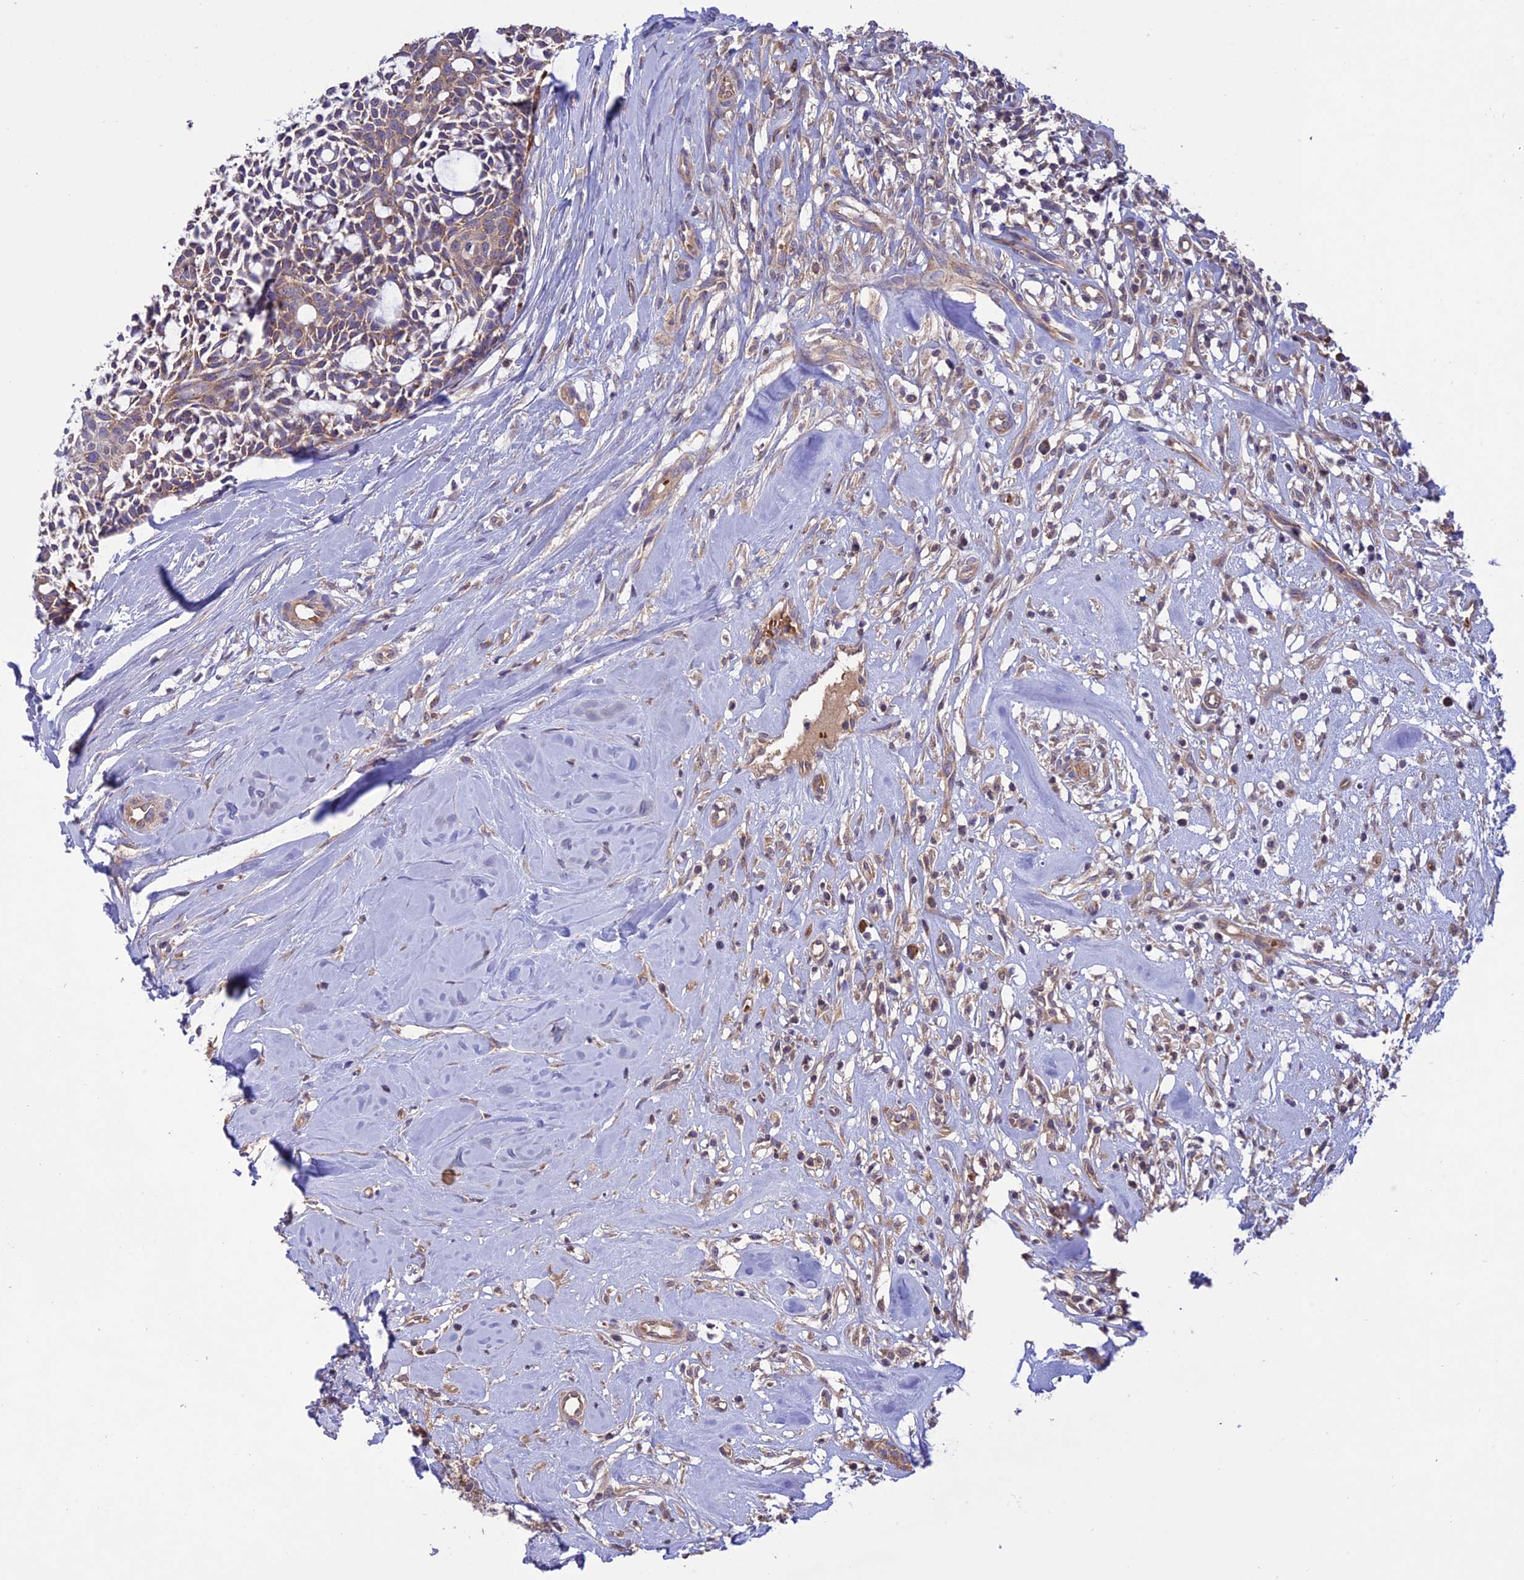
{"staining": {"intensity": "moderate", "quantity": "25%-75%", "location": "cytoplasmic/membranous"}, "tissue": "head and neck cancer", "cell_type": "Tumor cells", "image_type": "cancer", "snomed": [{"axis": "morphology", "description": "Adenocarcinoma, NOS"}, {"axis": "topography", "description": "Subcutis"}, {"axis": "topography", "description": "Head-Neck"}], "caption": "Protein staining demonstrates moderate cytoplasmic/membranous staining in about 25%-75% of tumor cells in head and neck adenocarcinoma.", "gene": "NDUFAF1", "patient": {"sex": "female", "age": 73}}